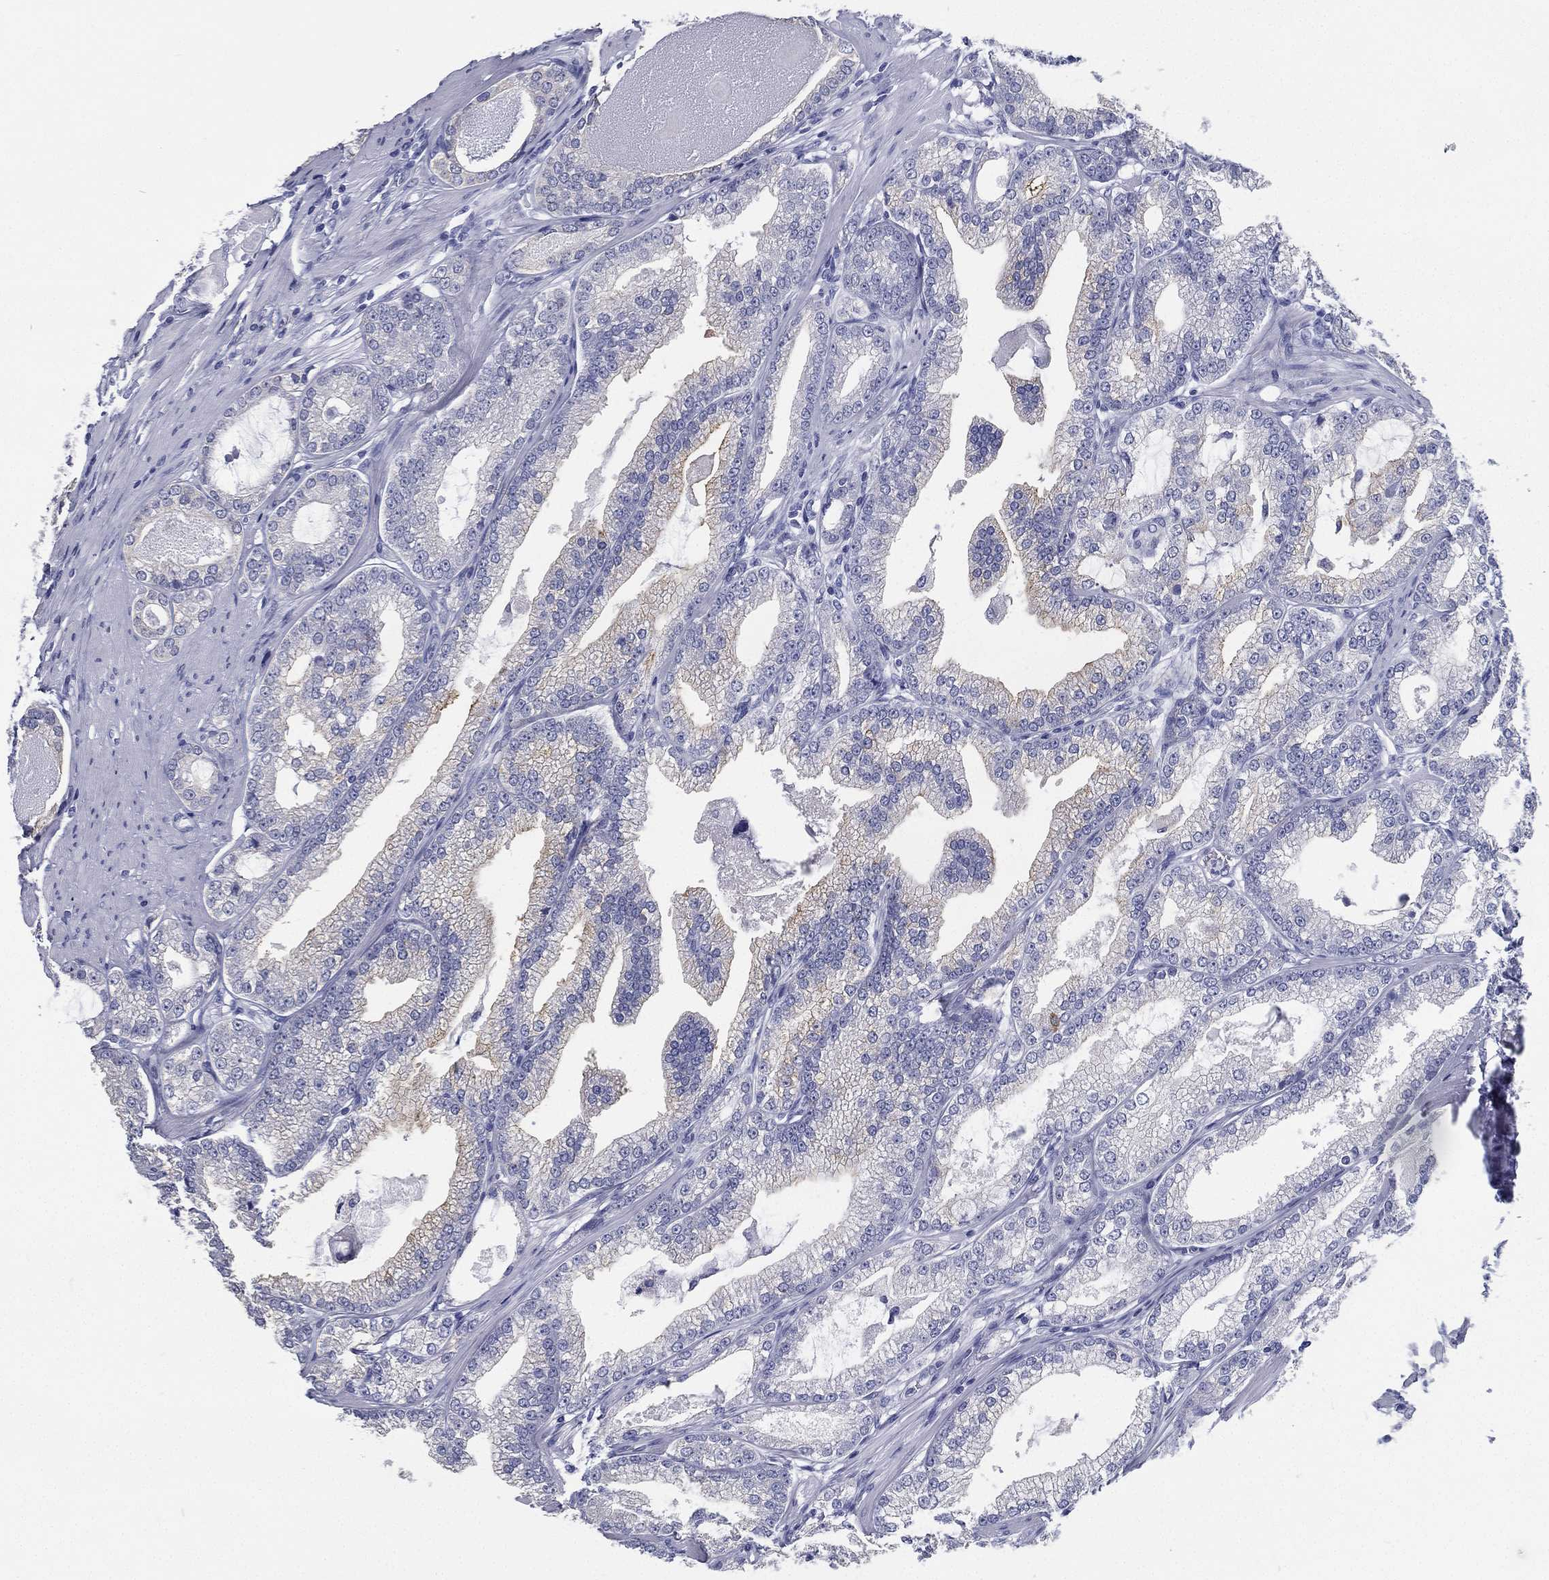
{"staining": {"intensity": "negative", "quantity": "none", "location": "none"}, "tissue": "prostate cancer", "cell_type": "Tumor cells", "image_type": "cancer", "snomed": [{"axis": "morphology", "description": "Adenocarcinoma, High grade"}, {"axis": "topography", "description": "Prostate and seminal vesicle, NOS"}], "caption": "Photomicrograph shows no significant protein expression in tumor cells of adenocarcinoma (high-grade) (prostate).", "gene": "RSPH4A", "patient": {"sex": "male", "age": 62}}